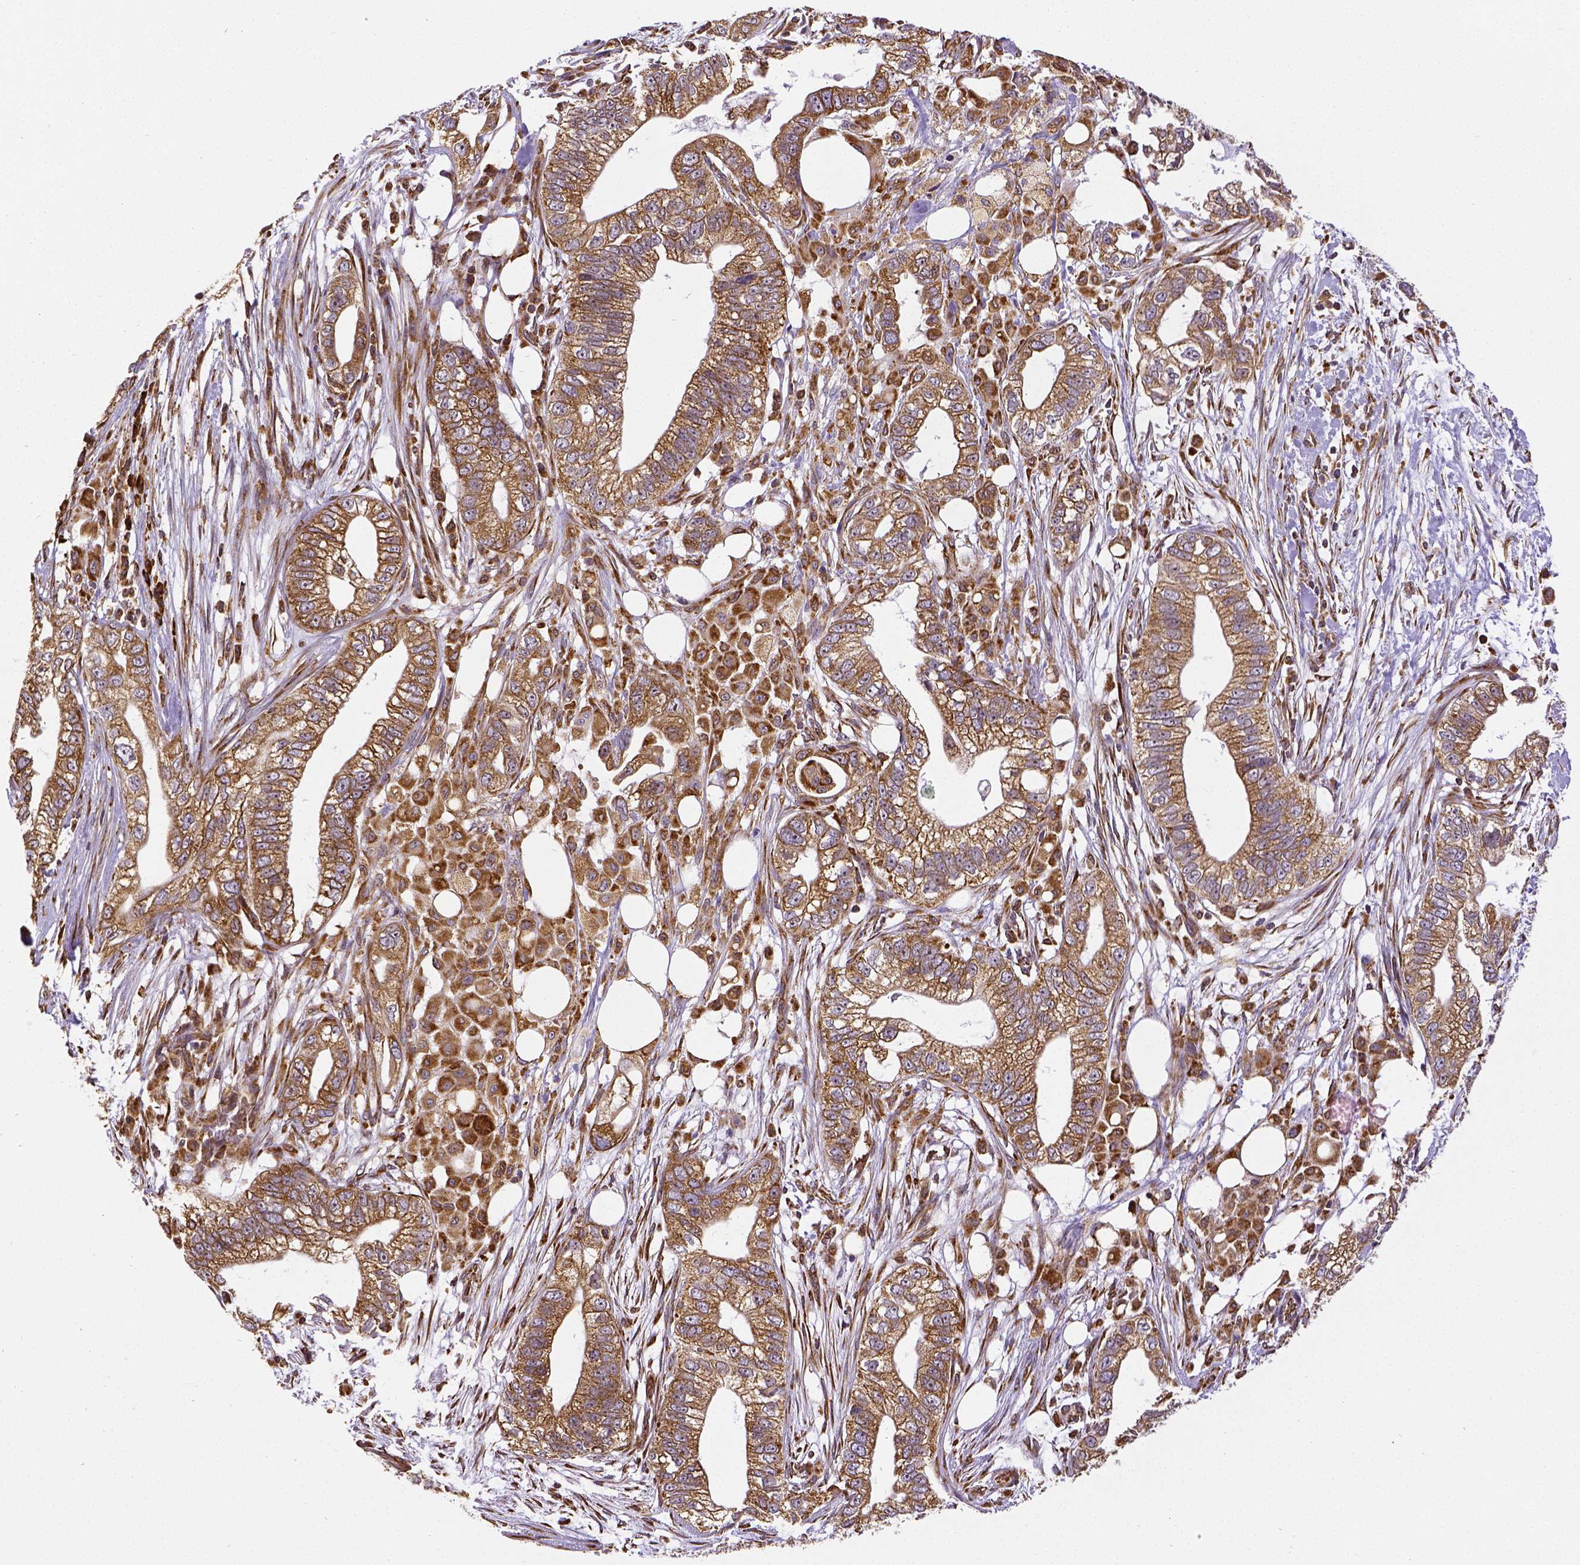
{"staining": {"intensity": "moderate", "quantity": ">75%", "location": "cytoplasmic/membranous"}, "tissue": "pancreatic cancer", "cell_type": "Tumor cells", "image_type": "cancer", "snomed": [{"axis": "morphology", "description": "Adenocarcinoma, NOS"}, {"axis": "topography", "description": "Pancreas"}], "caption": "Pancreatic cancer (adenocarcinoma) was stained to show a protein in brown. There is medium levels of moderate cytoplasmic/membranous positivity in about >75% of tumor cells.", "gene": "MTDH", "patient": {"sex": "male", "age": 70}}